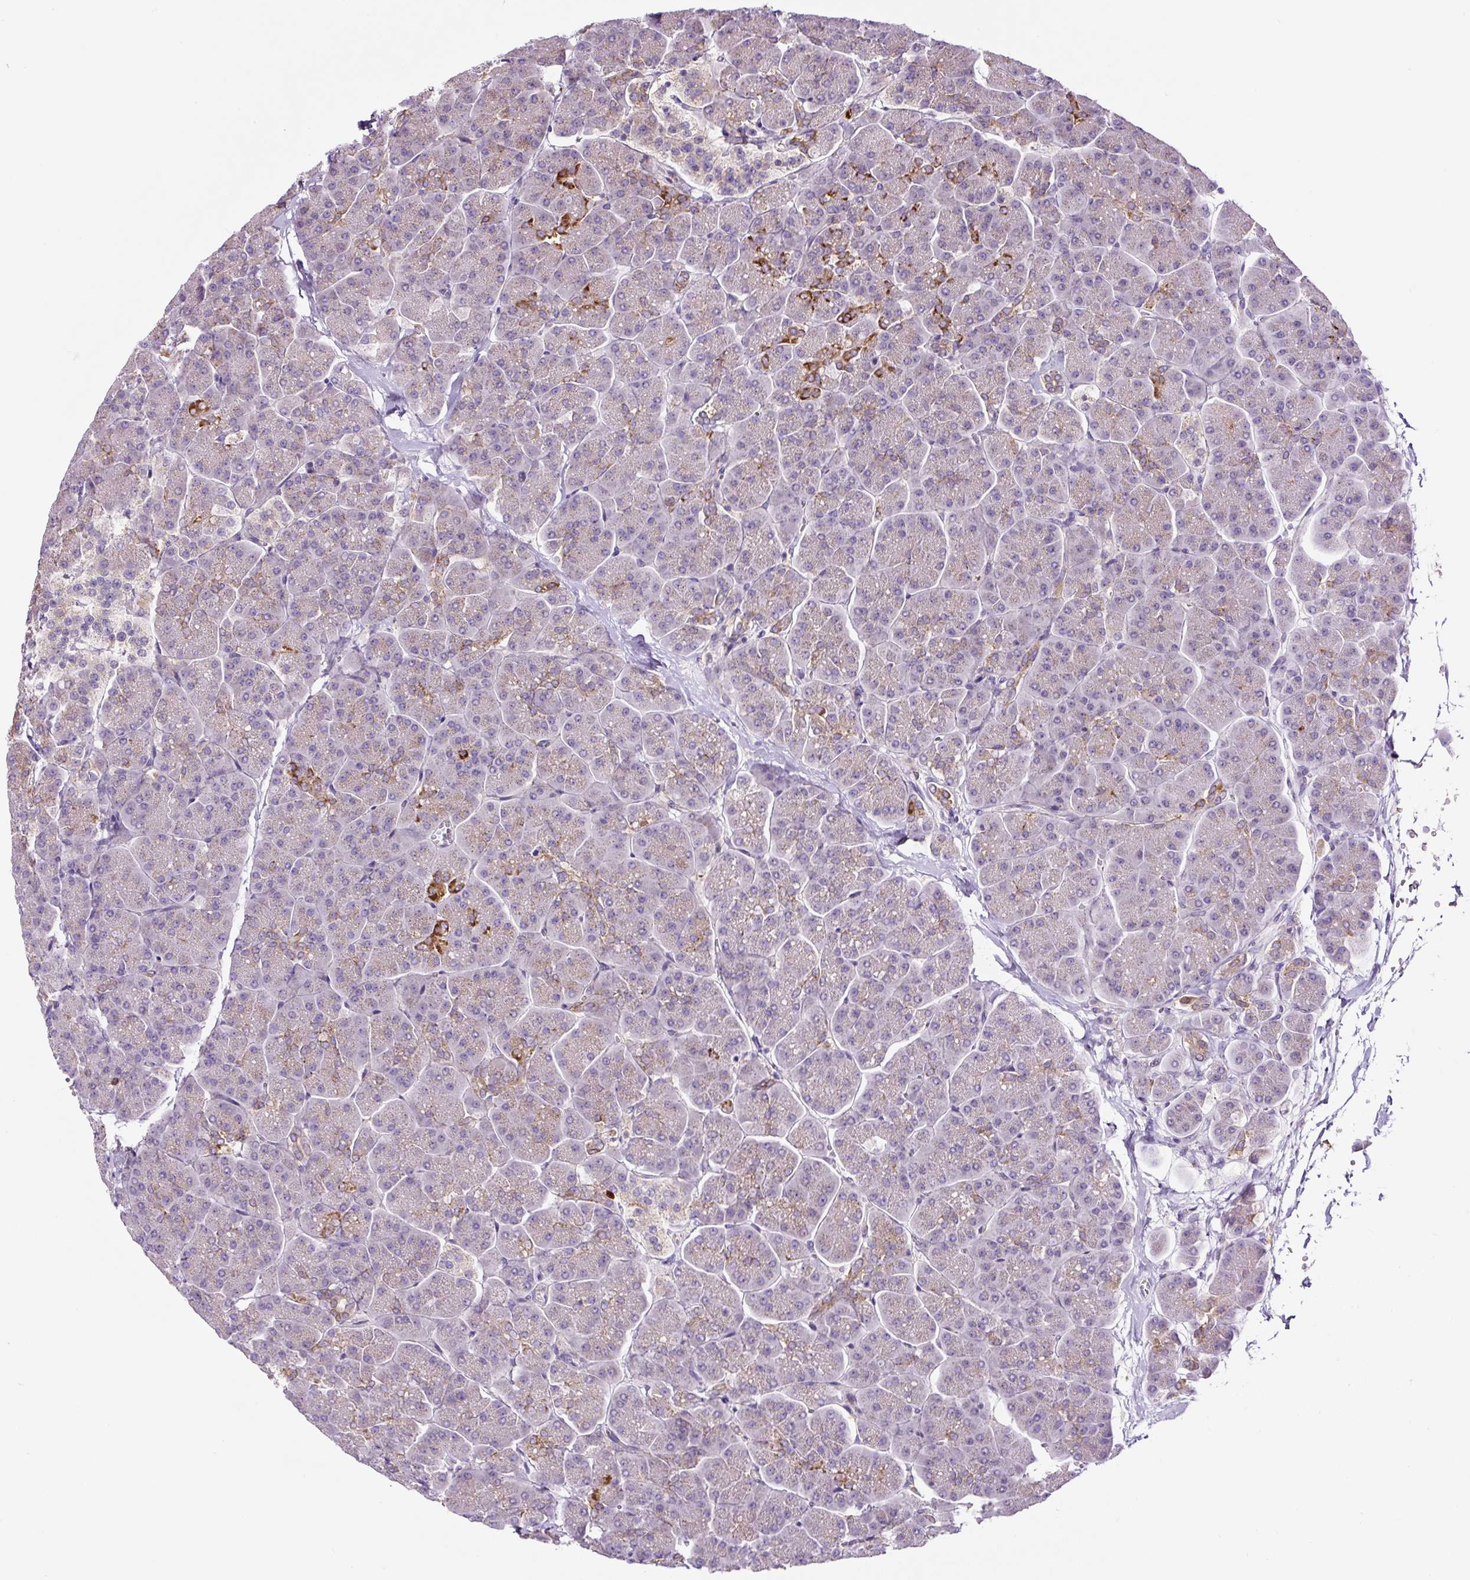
{"staining": {"intensity": "strong", "quantity": "<25%", "location": "cytoplasmic/membranous"}, "tissue": "pancreas", "cell_type": "Exocrine glandular cells", "image_type": "normal", "snomed": [{"axis": "morphology", "description": "Normal tissue, NOS"}, {"axis": "topography", "description": "Pancreas"}, {"axis": "topography", "description": "Peripheral nerve tissue"}], "caption": "An image showing strong cytoplasmic/membranous expression in about <25% of exocrine glandular cells in normal pancreas, as visualized by brown immunohistochemical staining.", "gene": "HPS4", "patient": {"sex": "male", "age": 54}}